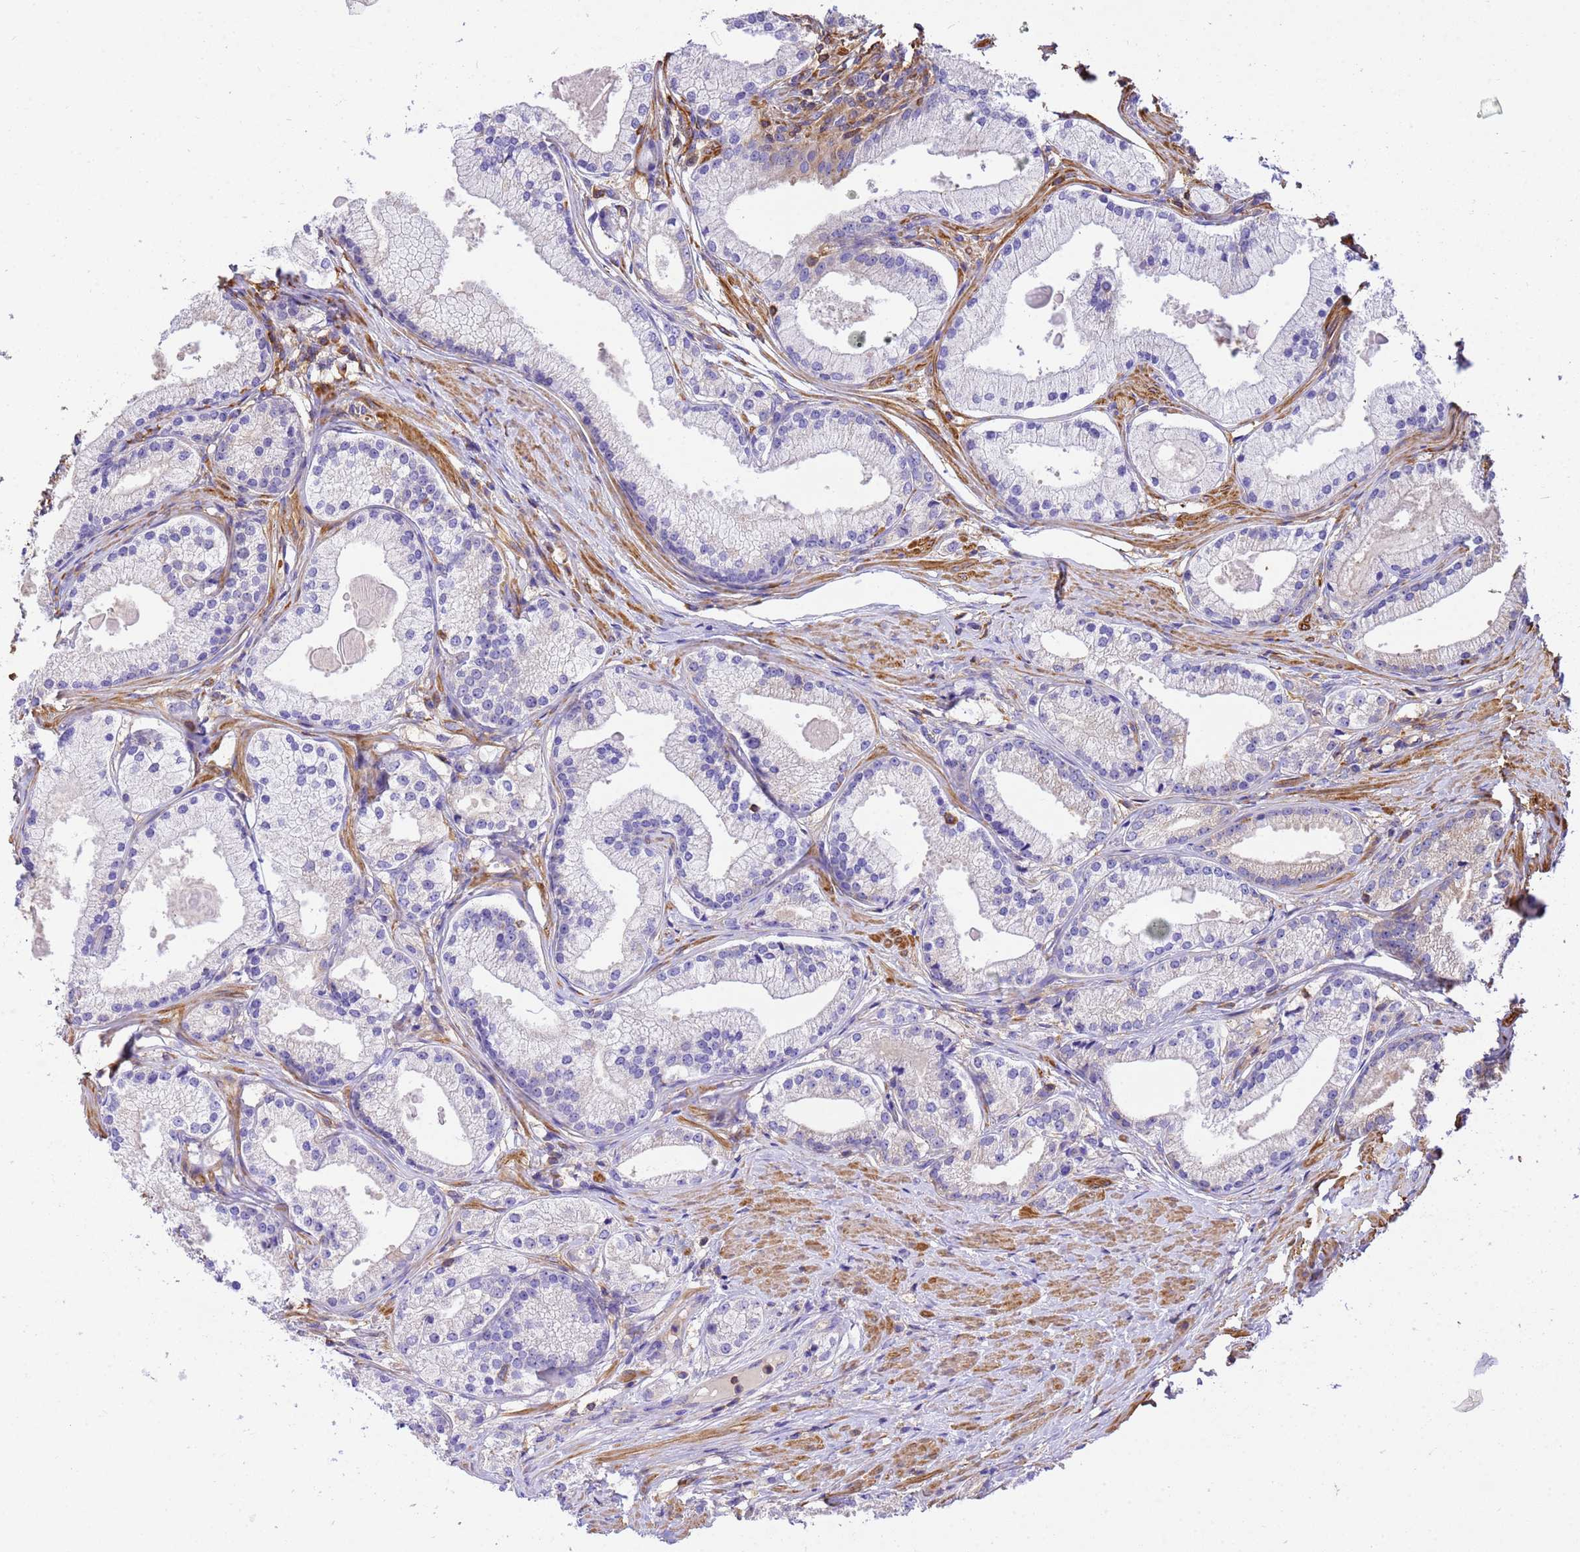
{"staining": {"intensity": "negative", "quantity": "none", "location": "none"}, "tissue": "prostate cancer", "cell_type": "Tumor cells", "image_type": "cancer", "snomed": [{"axis": "morphology", "description": "Adenocarcinoma, Low grade"}, {"axis": "topography", "description": "Prostate"}], "caption": "A high-resolution micrograph shows immunohistochemistry (IHC) staining of prostate cancer, which shows no significant positivity in tumor cells.", "gene": "WDR64", "patient": {"sex": "male", "age": 57}}